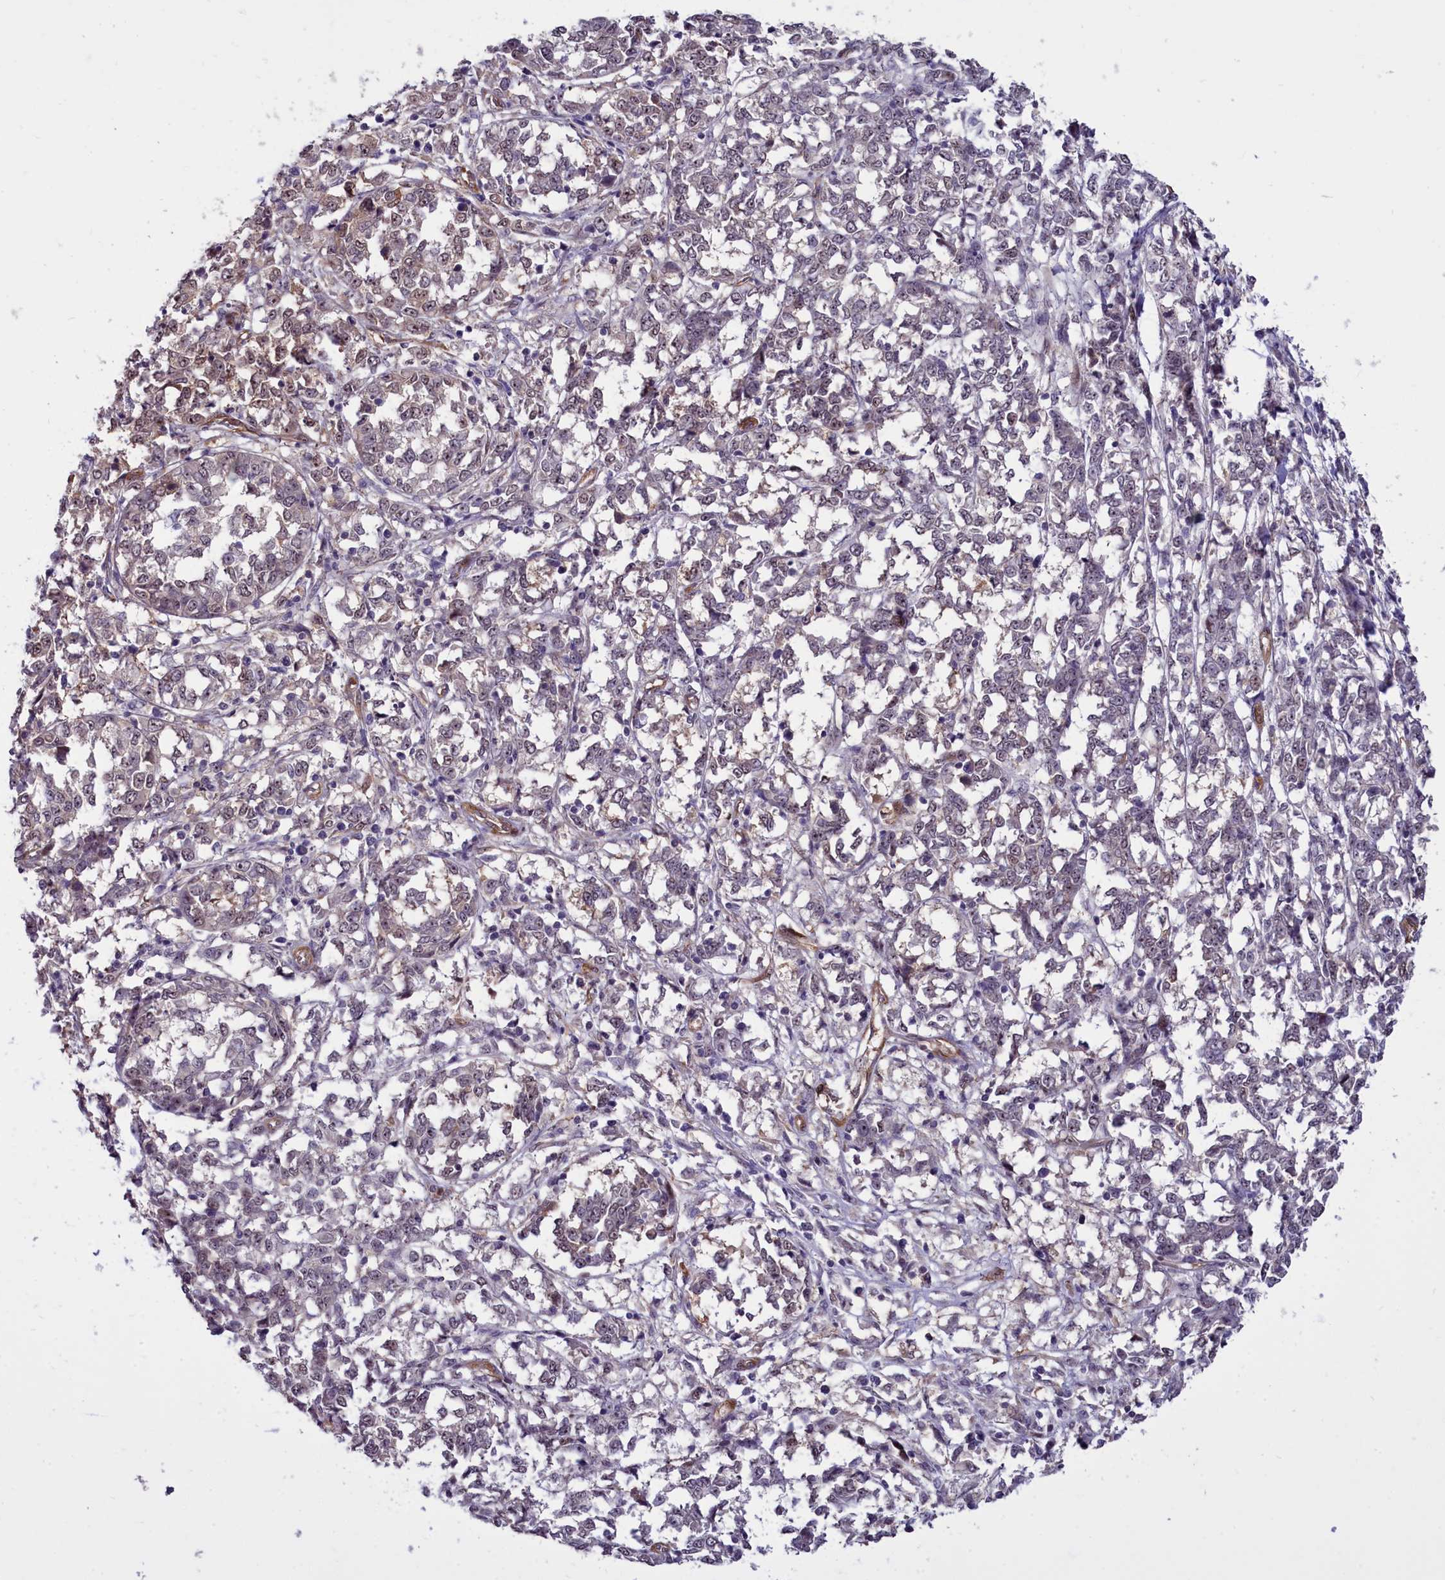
{"staining": {"intensity": "weak", "quantity": "<25%", "location": "cytoplasmic/membranous"}, "tissue": "melanoma", "cell_type": "Tumor cells", "image_type": "cancer", "snomed": [{"axis": "morphology", "description": "Malignant melanoma, NOS"}, {"axis": "topography", "description": "Skin"}], "caption": "Immunohistochemical staining of human melanoma reveals no significant expression in tumor cells. (Brightfield microscopy of DAB immunohistochemistry at high magnification).", "gene": "BCAR1", "patient": {"sex": "female", "age": 72}}